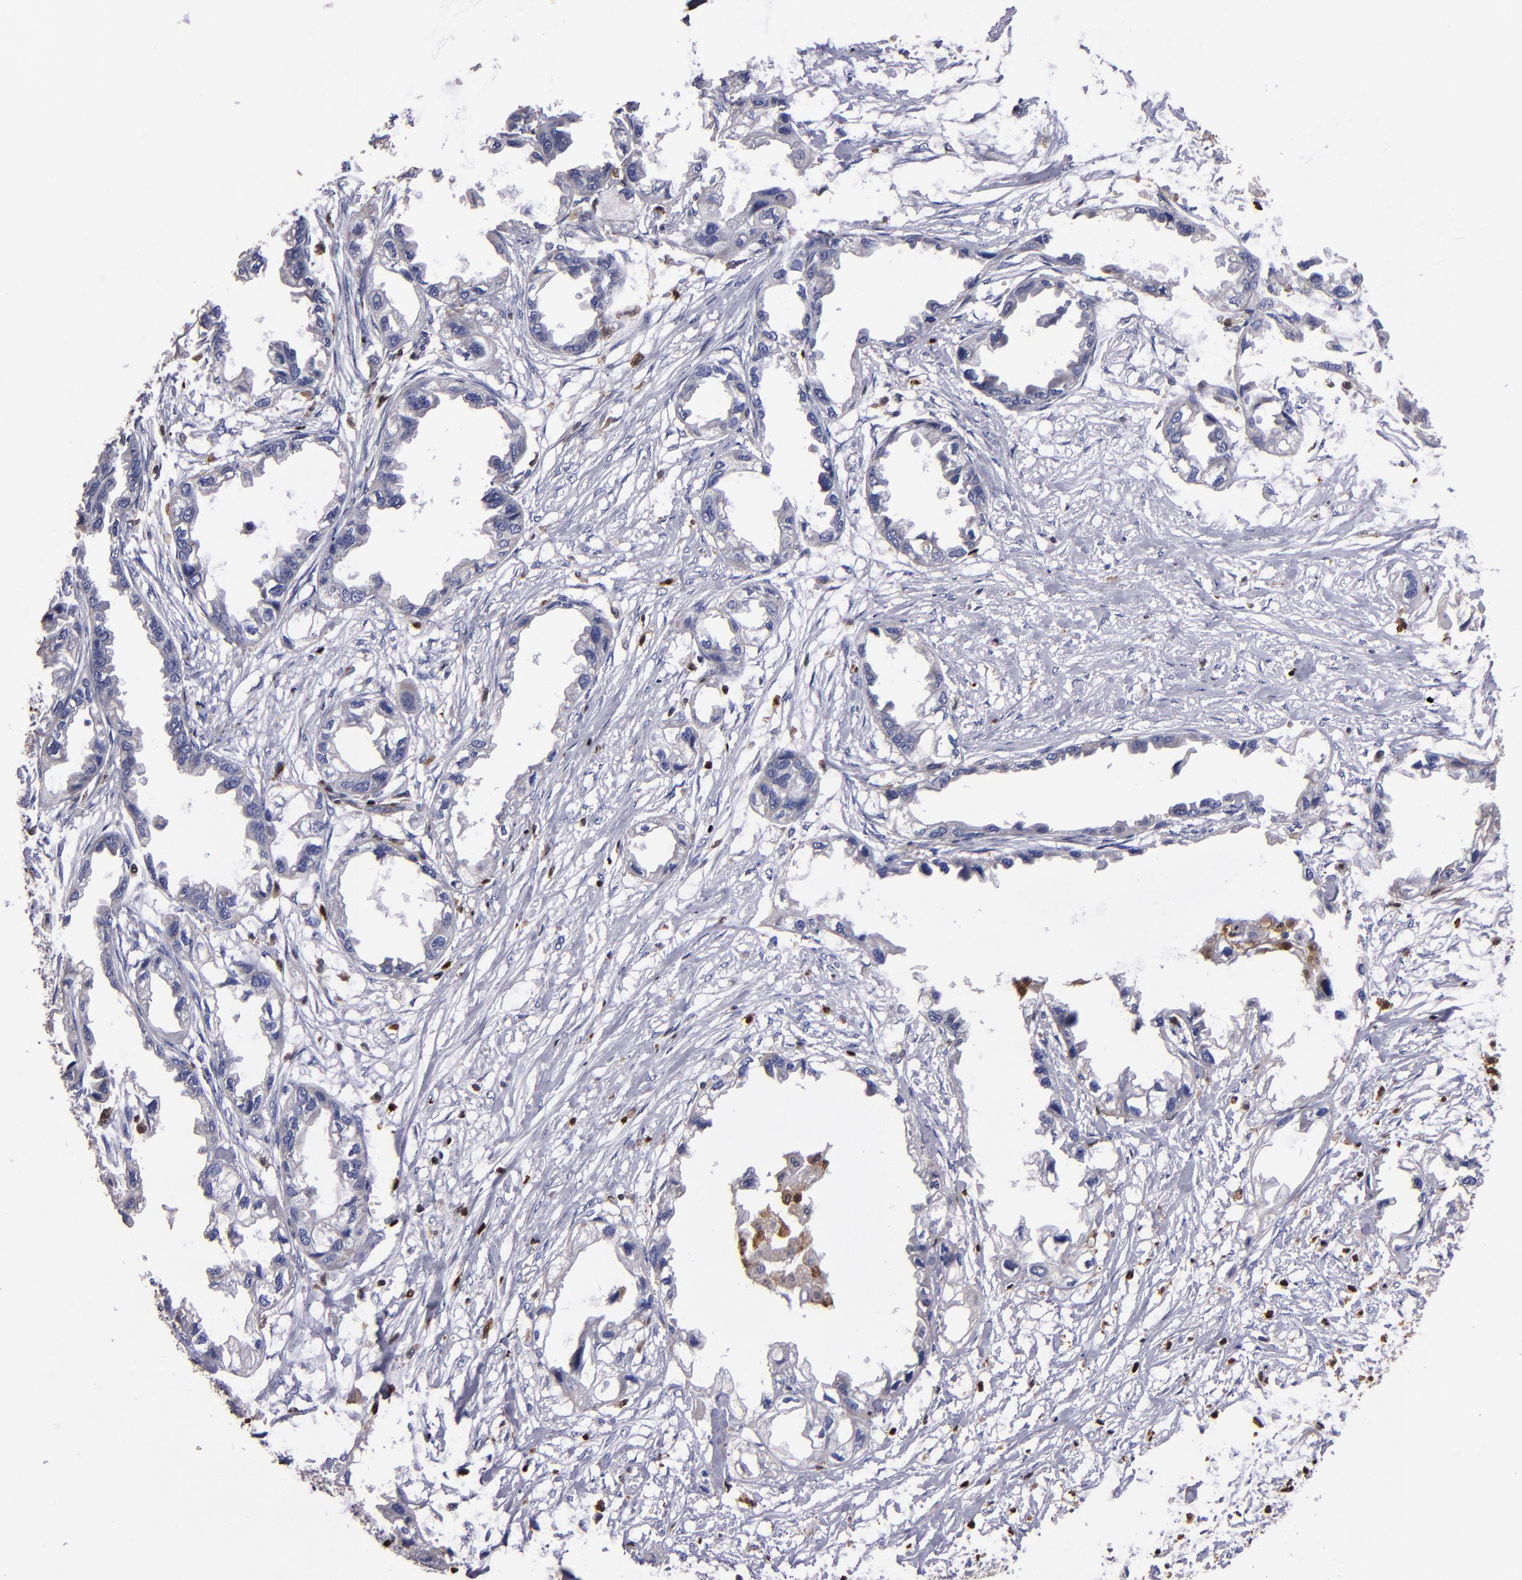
{"staining": {"intensity": "weak", "quantity": "<25%", "location": "cytoplasmic/membranous,nuclear"}, "tissue": "endometrial cancer", "cell_type": "Tumor cells", "image_type": "cancer", "snomed": [{"axis": "morphology", "description": "Adenocarcinoma, NOS"}, {"axis": "topography", "description": "Endometrium"}], "caption": "Immunohistochemistry (IHC) histopathology image of human endometrial cancer stained for a protein (brown), which exhibits no positivity in tumor cells.", "gene": "S100A4", "patient": {"sex": "female", "age": 67}}